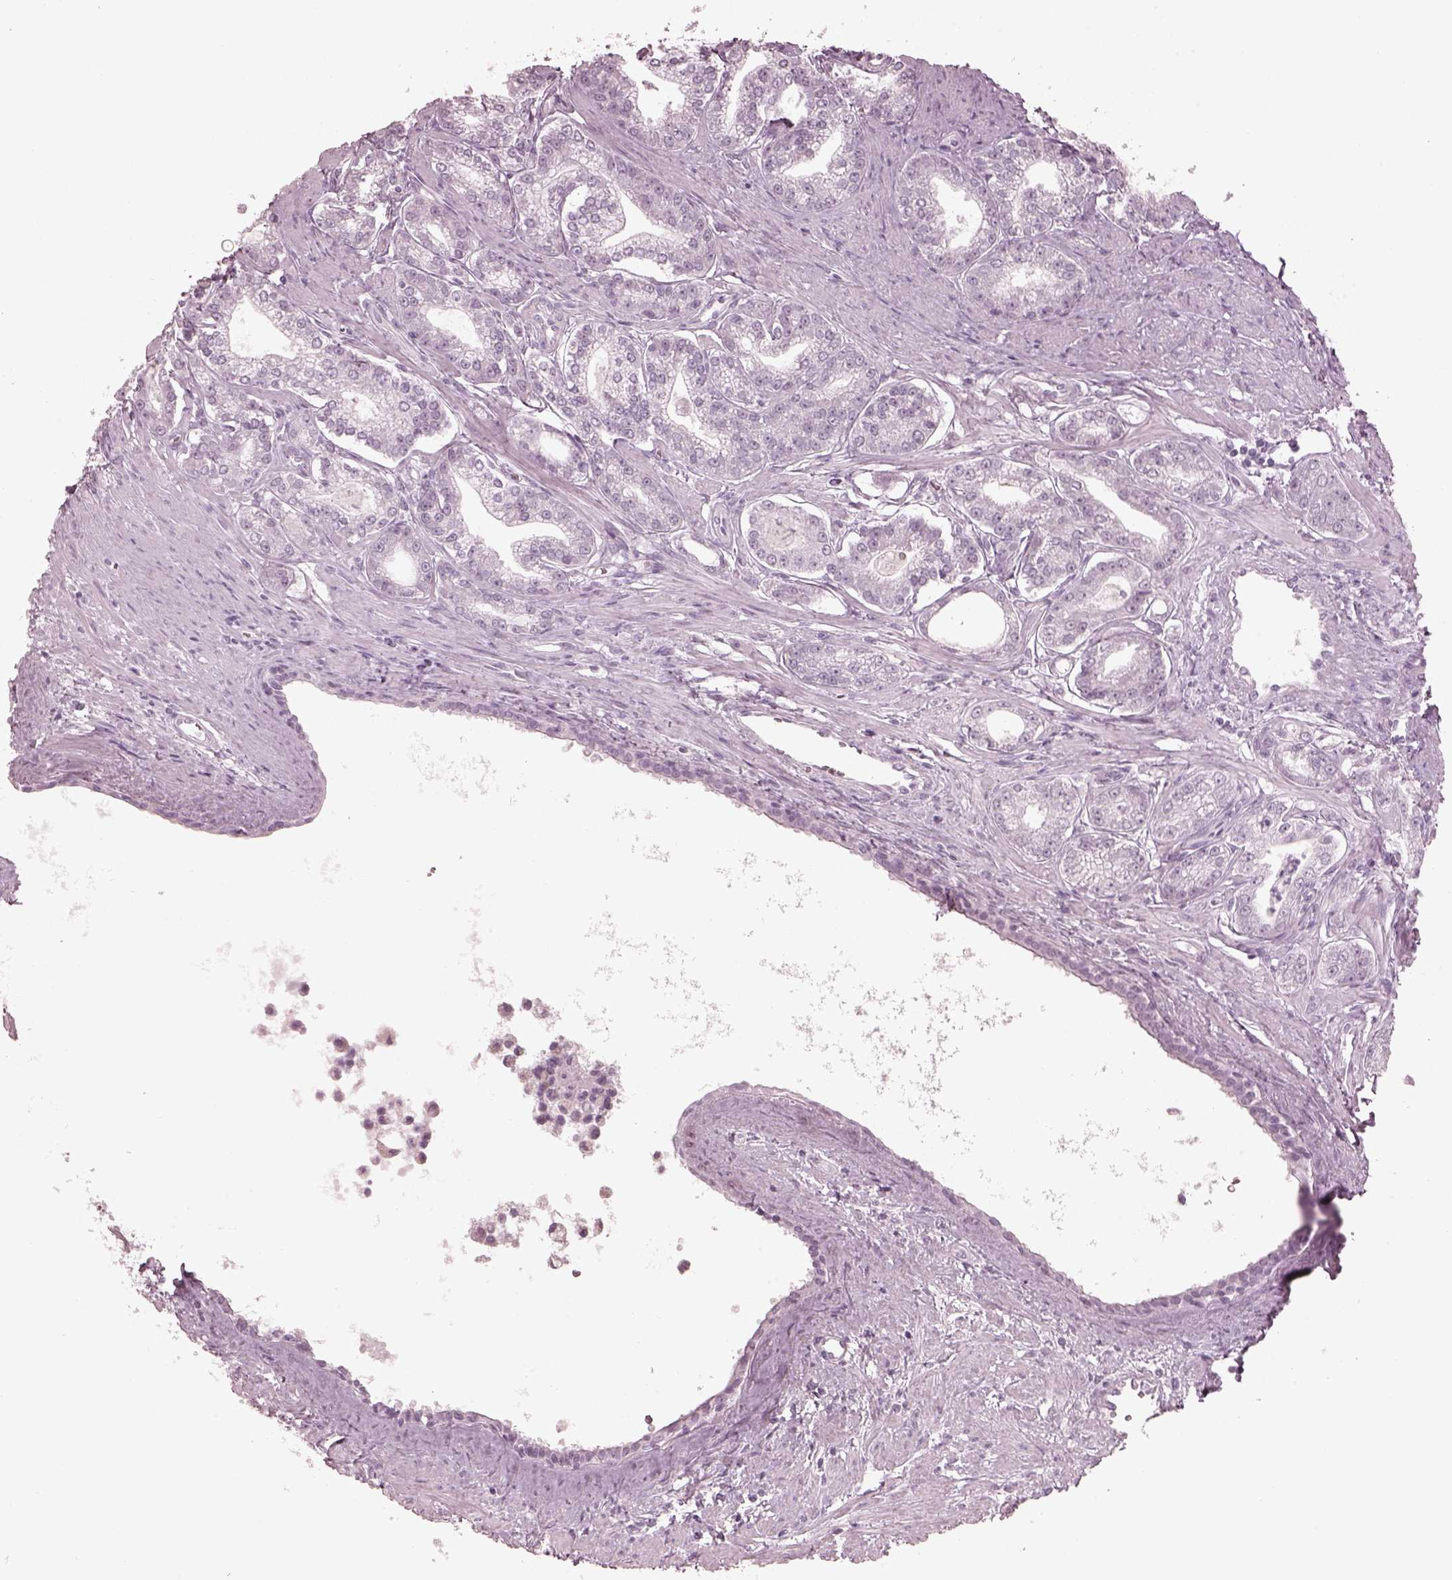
{"staining": {"intensity": "negative", "quantity": "none", "location": "none"}, "tissue": "prostate cancer", "cell_type": "Tumor cells", "image_type": "cancer", "snomed": [{"axis": "morphology", "description": "Adenocarcinoma, NOS"}, {"axis": "topography", "description": "Prostate"}], "caption": "Tumor cells are negative for brown protein staining in prostate adenocarcinoma.", "gene": "C2orf81", "patient": {"sex": "male", "age": 71}}